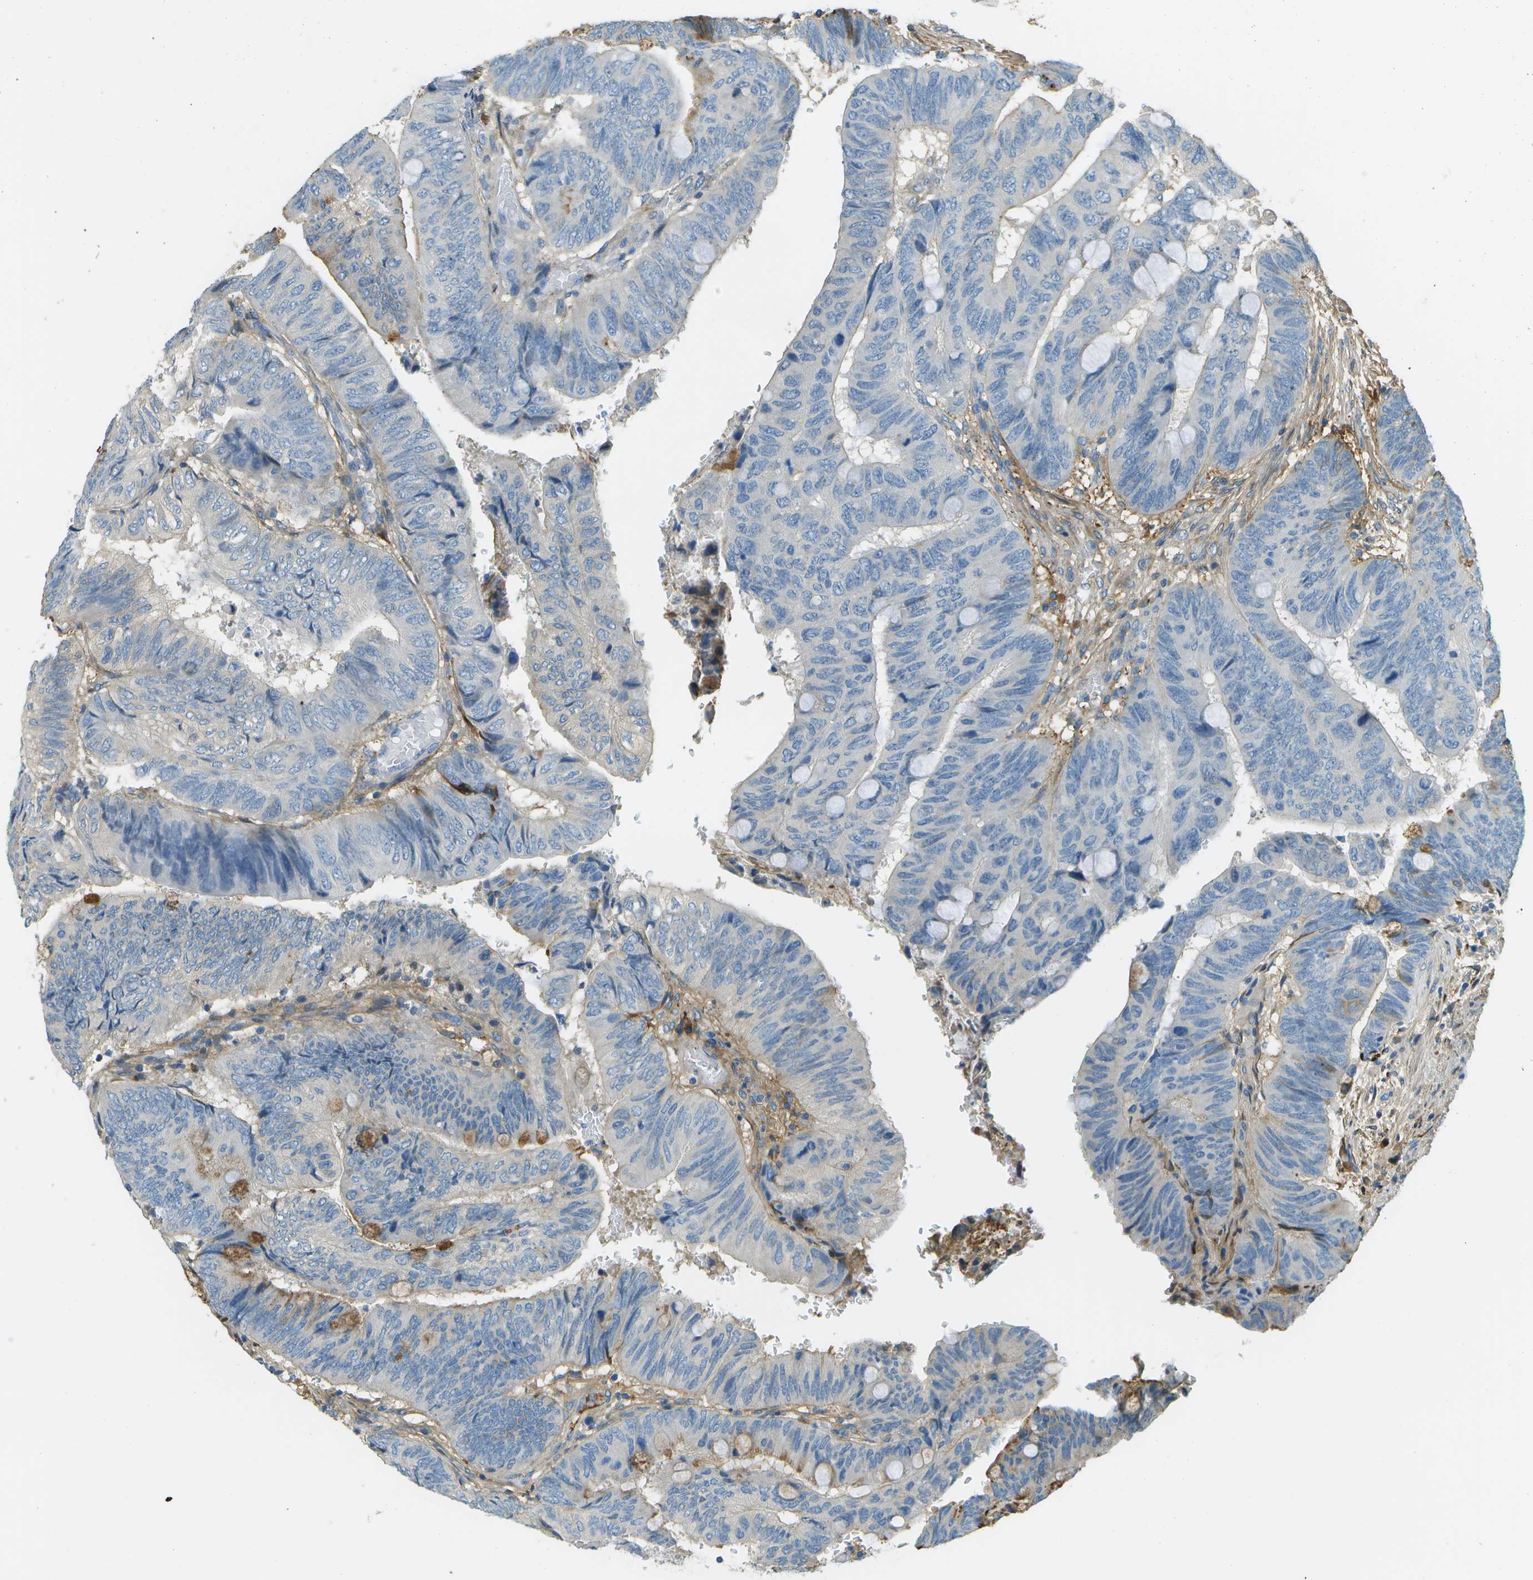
{"staining": {"intensity": "negative", "quantity": "none", "location": "none"}, "tissue": "colorectal cancer", "cell_type": "Tumor cells", "image_type": "cancer", "snomed": [{"axis": "morphology", "description": "Normal tissue, NOS"}, {"axis": "morphology", "description": "Adenocarcinoma, NOS"}, {"axis": "topography", "description": "Rectum"}, {"axis": "topography", "description": "Peripheral nerve tissue"}], "caption": "A histopathology image of human colorectal cancer (adenocarcinoma) is negative for staining in tumor cells.", "gene": "DCN", "patient": {"sex": "male", "age": 92}}